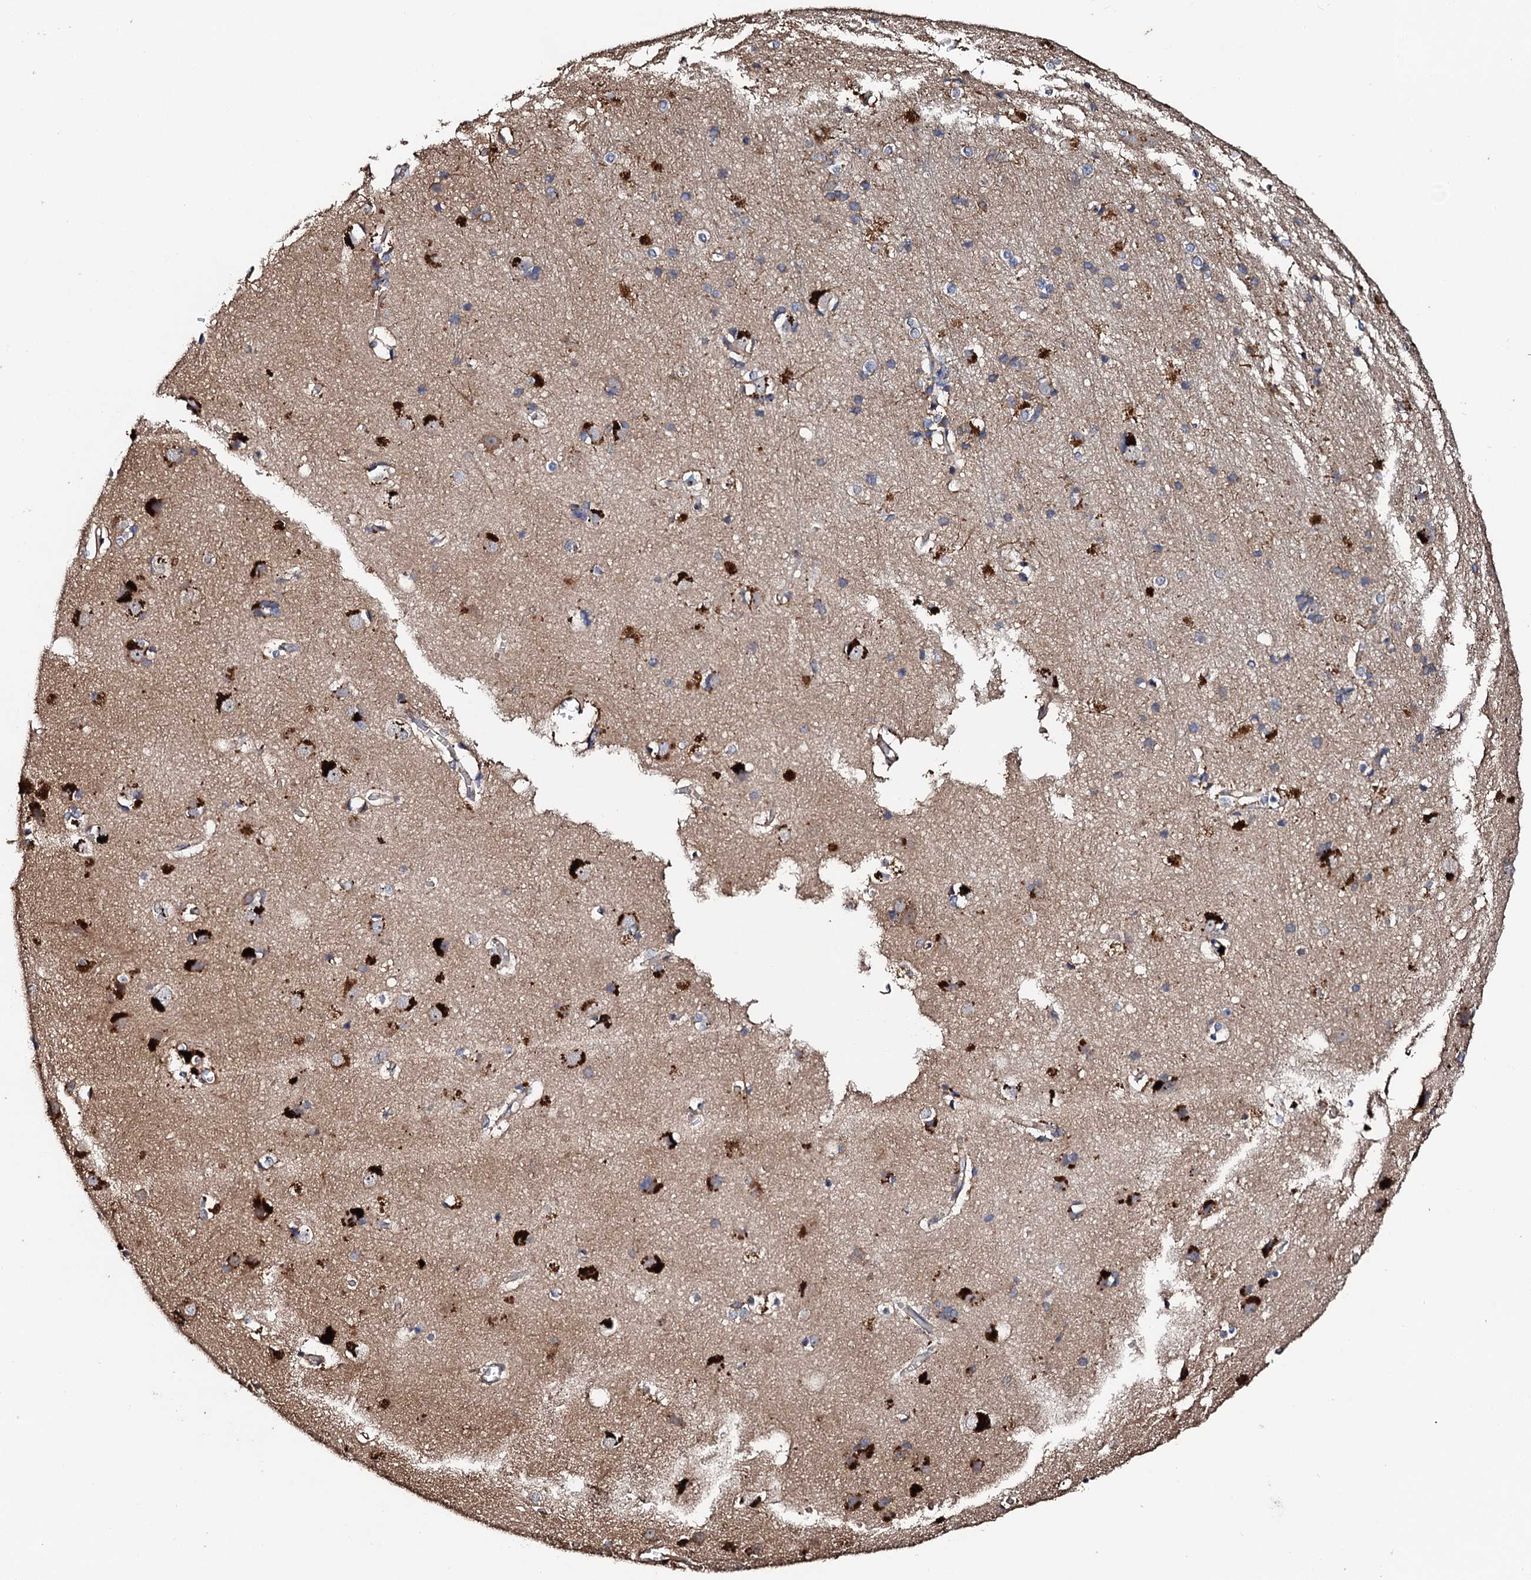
{"staining": {"intensity": "moderate", "quantity": ">75%", "location": "cytoplasmic/membranous"}, "tissue": "cerebral cortex", "cell_type": "Endothelial cells", "image_type": "normal", "snomed": [{"axis": "morphology", "description": "Normal tissue, NOS"}, {"axis": "topography", "description": "Cerebral cortex"}], "caption": "Immunohistochemical staining of normal human cerebral cortex demonstrates moderate cytoplasmic/membranous protein positivity in about >75% of endothelial cells. The staining was performed using DAB (3,3'-diaminobenzidine), with brown indicating positive protein expression. Nuclei are stained blue with hematoxylin.", "gene": "CKAP5", "patient": {"sex": "male", "age": 54}}